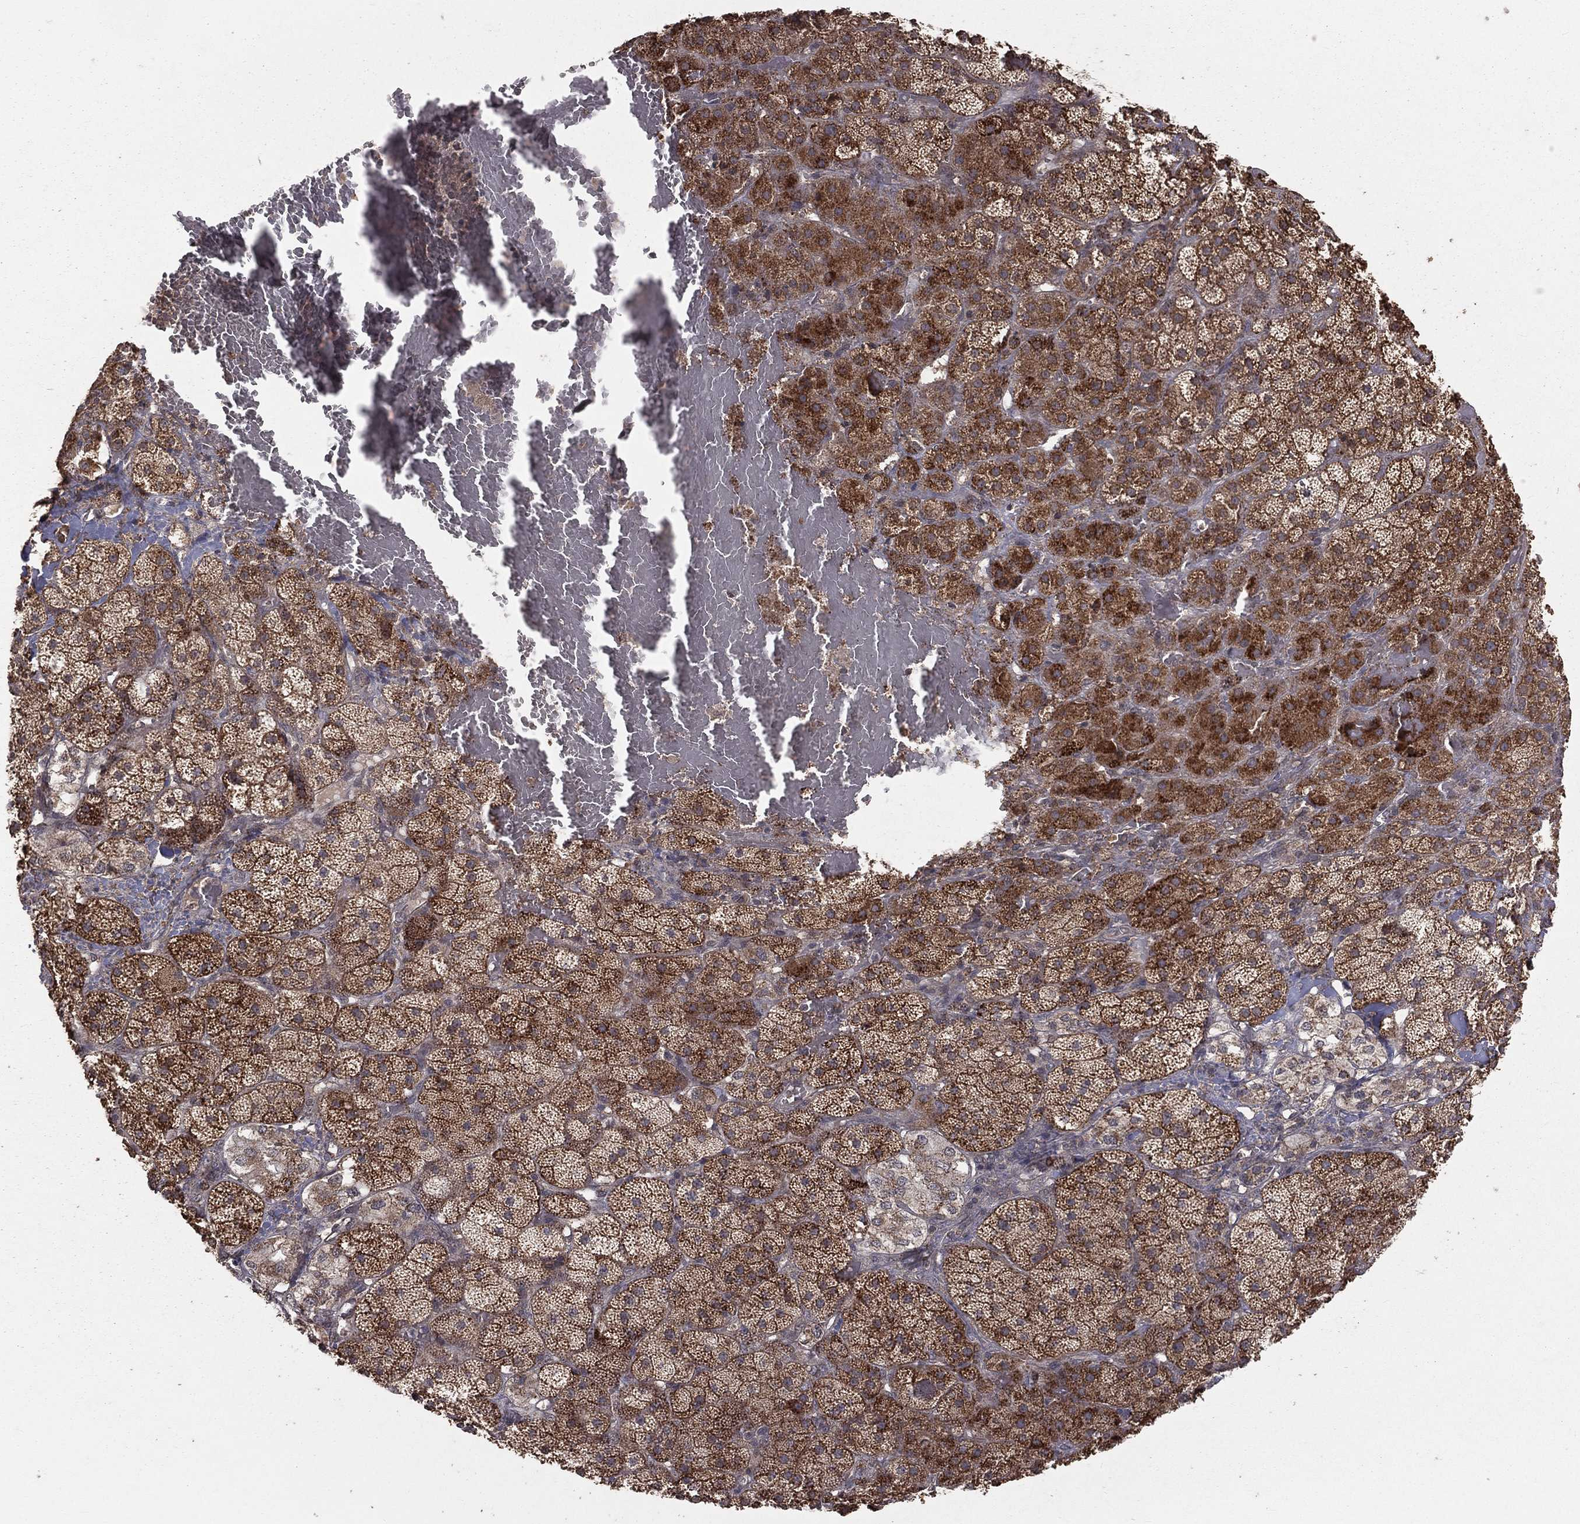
{"staining": {"intensity": "strong", "quantity": ">75%", "location": "cytoplasmic/membranous"}, "tissue": "adrenal gland", "cell_type": "Glandular cells", "image_type": "normal", "snomed": [{"axis": "morphology", "description": "Normal tissue, NOS"}, {"axis": "topography", "description": "Adrenal gland"}], "caption": "Immunohistochemical staining of unremarkable adrenal gland demonstrates strong cytoplasmic/membranous protein expression in approximately >75% of glandular cells. The staining was performed using DAB, with brown indicating positive protein expression. Nuclei are stained blue with hematoxylin.", "gene": "ZDHHC15", "patient": {"sex": "male", "age": 57}}